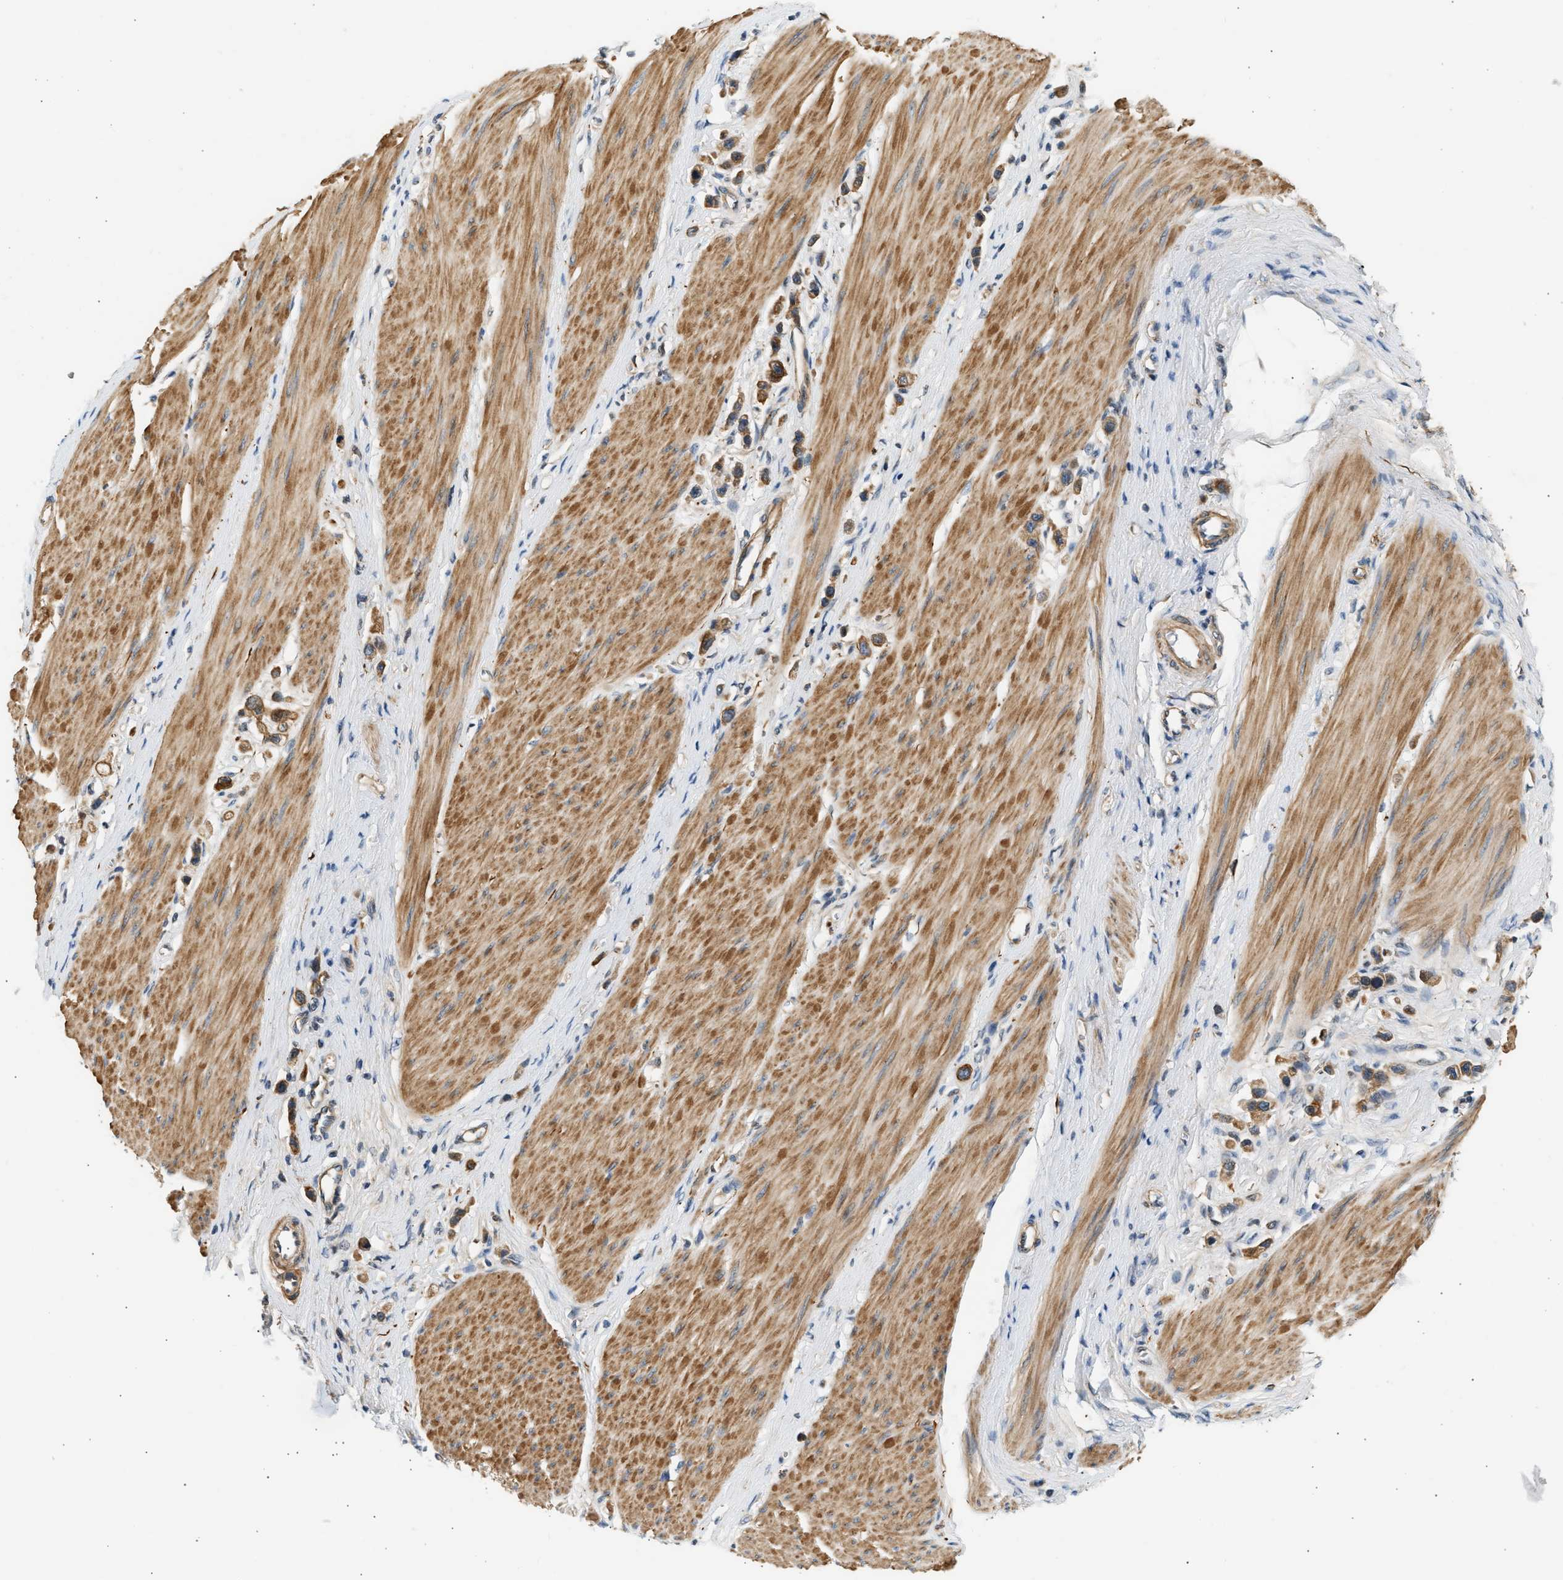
{"staining": {"intensity": "moderate", "quantity": ">75%", "location": "cytoplasmic/membranous"}, "tissue": "stomach cancer", "cell_type": "Tumor cells", "image_type": "cancer", "snomed": [{"axis": "morphology", "description": "Adenocarcinoma, NOS"}, {"axis": "topography", "description": "Stomach"}], "caption": "Tumor cells demonstrate medium levels of moderate cytoplasmic/membranous positivity in approximately >75% of cells in human adenocarcinoma (stomach). Using DAB (brown) and hematoxylin (blue) stains, captured at high magnification using brightfield microscopy.", "gene": "WDR31", "patient": {"sex": "female", "age": 65}}